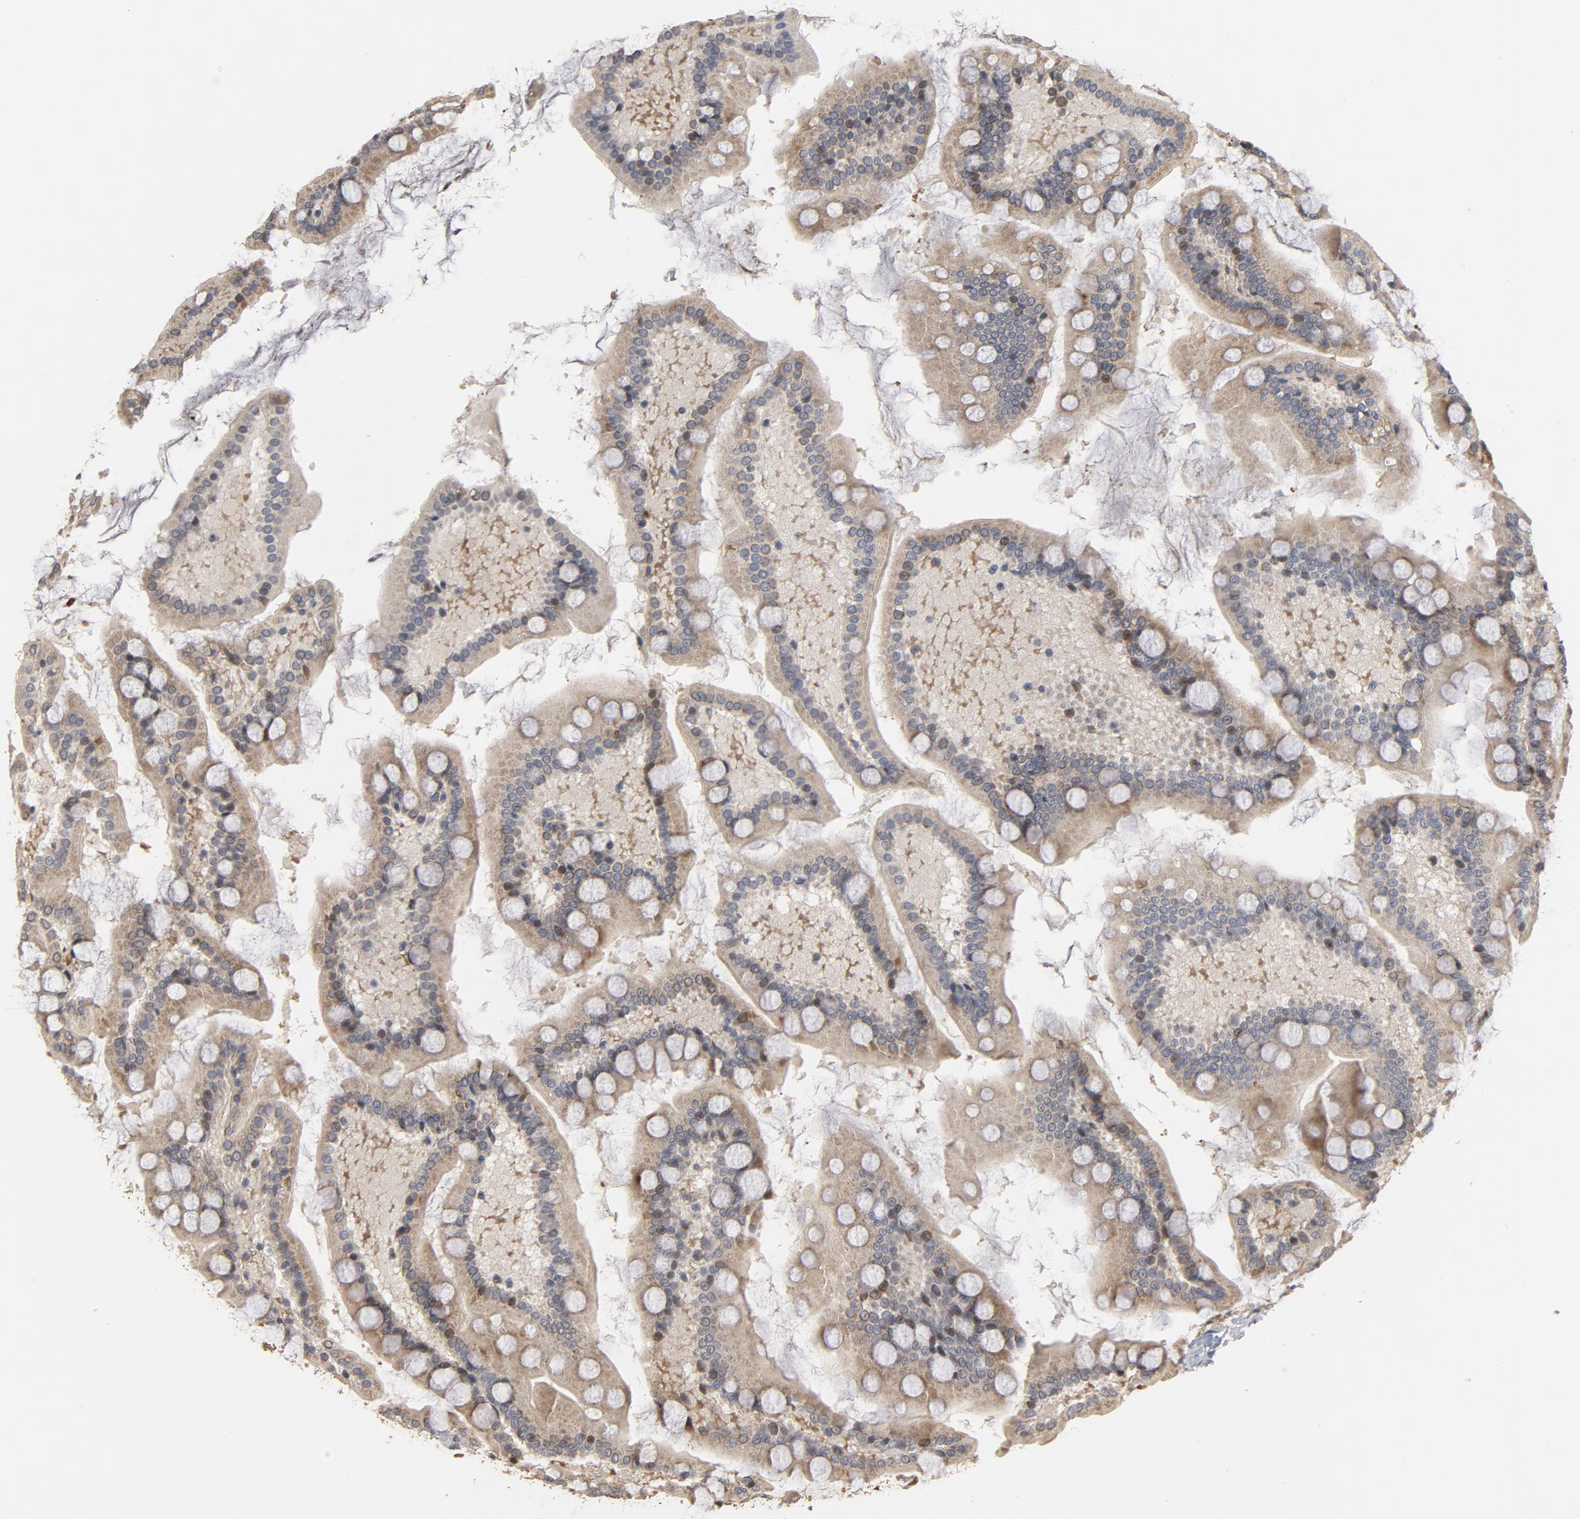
{"staining": {"intensity": "moderate", "quantity": ">75%", "location": "cytoplasmic/membranous"}, "tissue": "small intestine", "cell_type": "Glandular cells", "image_type": "normal", "snomed": [{"axis": "morphology", "description": "Normal tissue, NOS"}, {"axis": "topography", "description": "Small intestine"}], "caption": "This is a micrograph of immunohistochemistry staining of benign small intestine, which shows moderate expression in the cytoplasmic/membranous of glandular cells.", "gene": "PPP1R1B", "patient": {"sex": "male", "age": 41}}